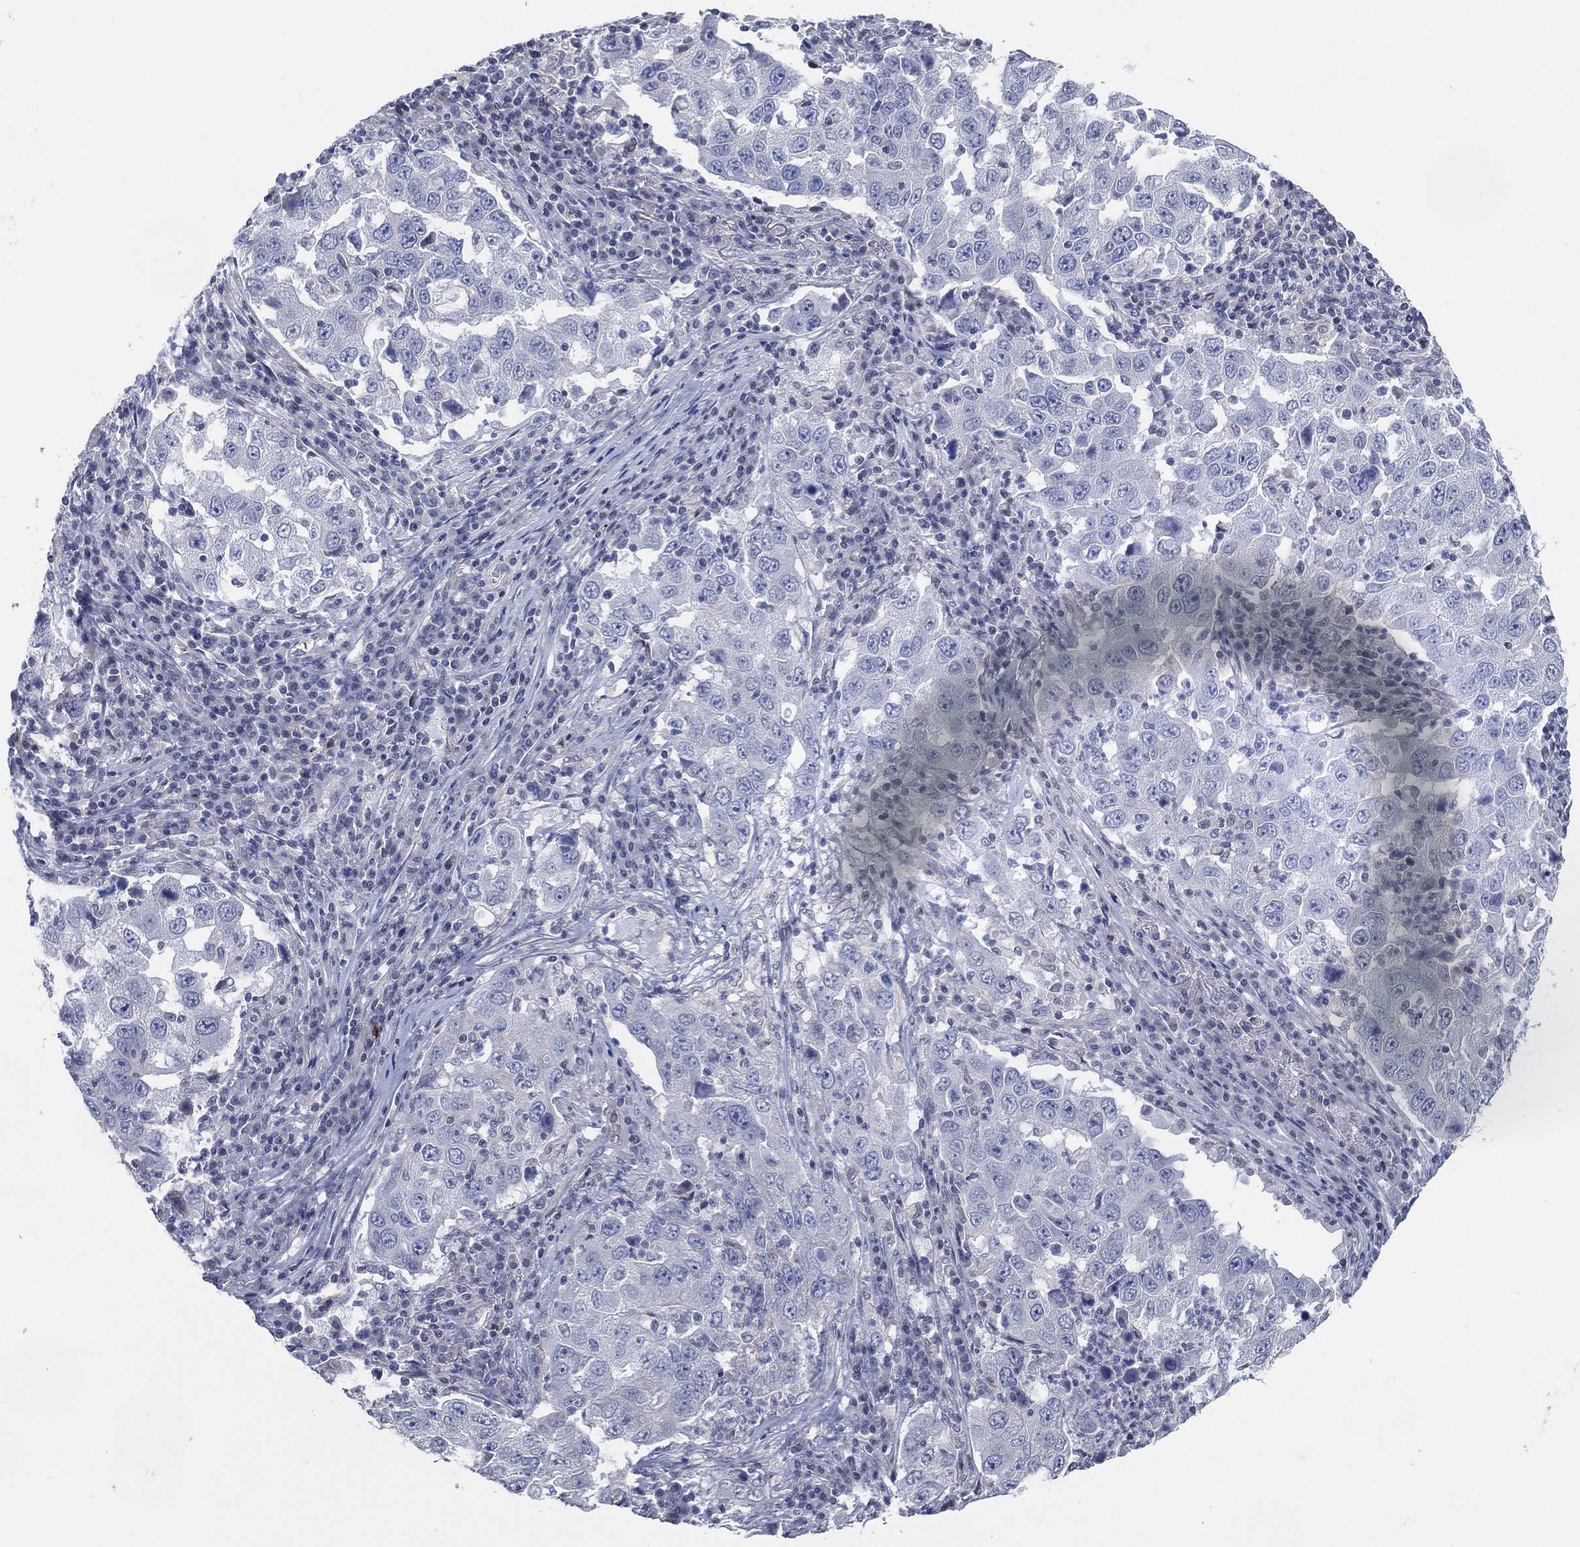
{"staining": {"intensity": "negative", "quantity": "none", "location": "none"}, "tissue": "lung cancer", "cell_type": "Tumor cells", "image_type": "cancer", "snomed": [{"axis": "morphology", "description": "Adenocarcinoma, NOS"}, {"axis": "topography", "description": "Lung"}], "caption": "DAB immunohistochemical staining of human adenocarcinoma (lung) demonstrates no significant staining in tumor cells. Brightfield microscopy of immunohistochemistry stained with DAB (3,3'-diaminobenzidine) (brown) and hematoxylin (blue), captured at high magnification.", "gene": "CFTR", "patient": {"sex": "male", "age": 73}}